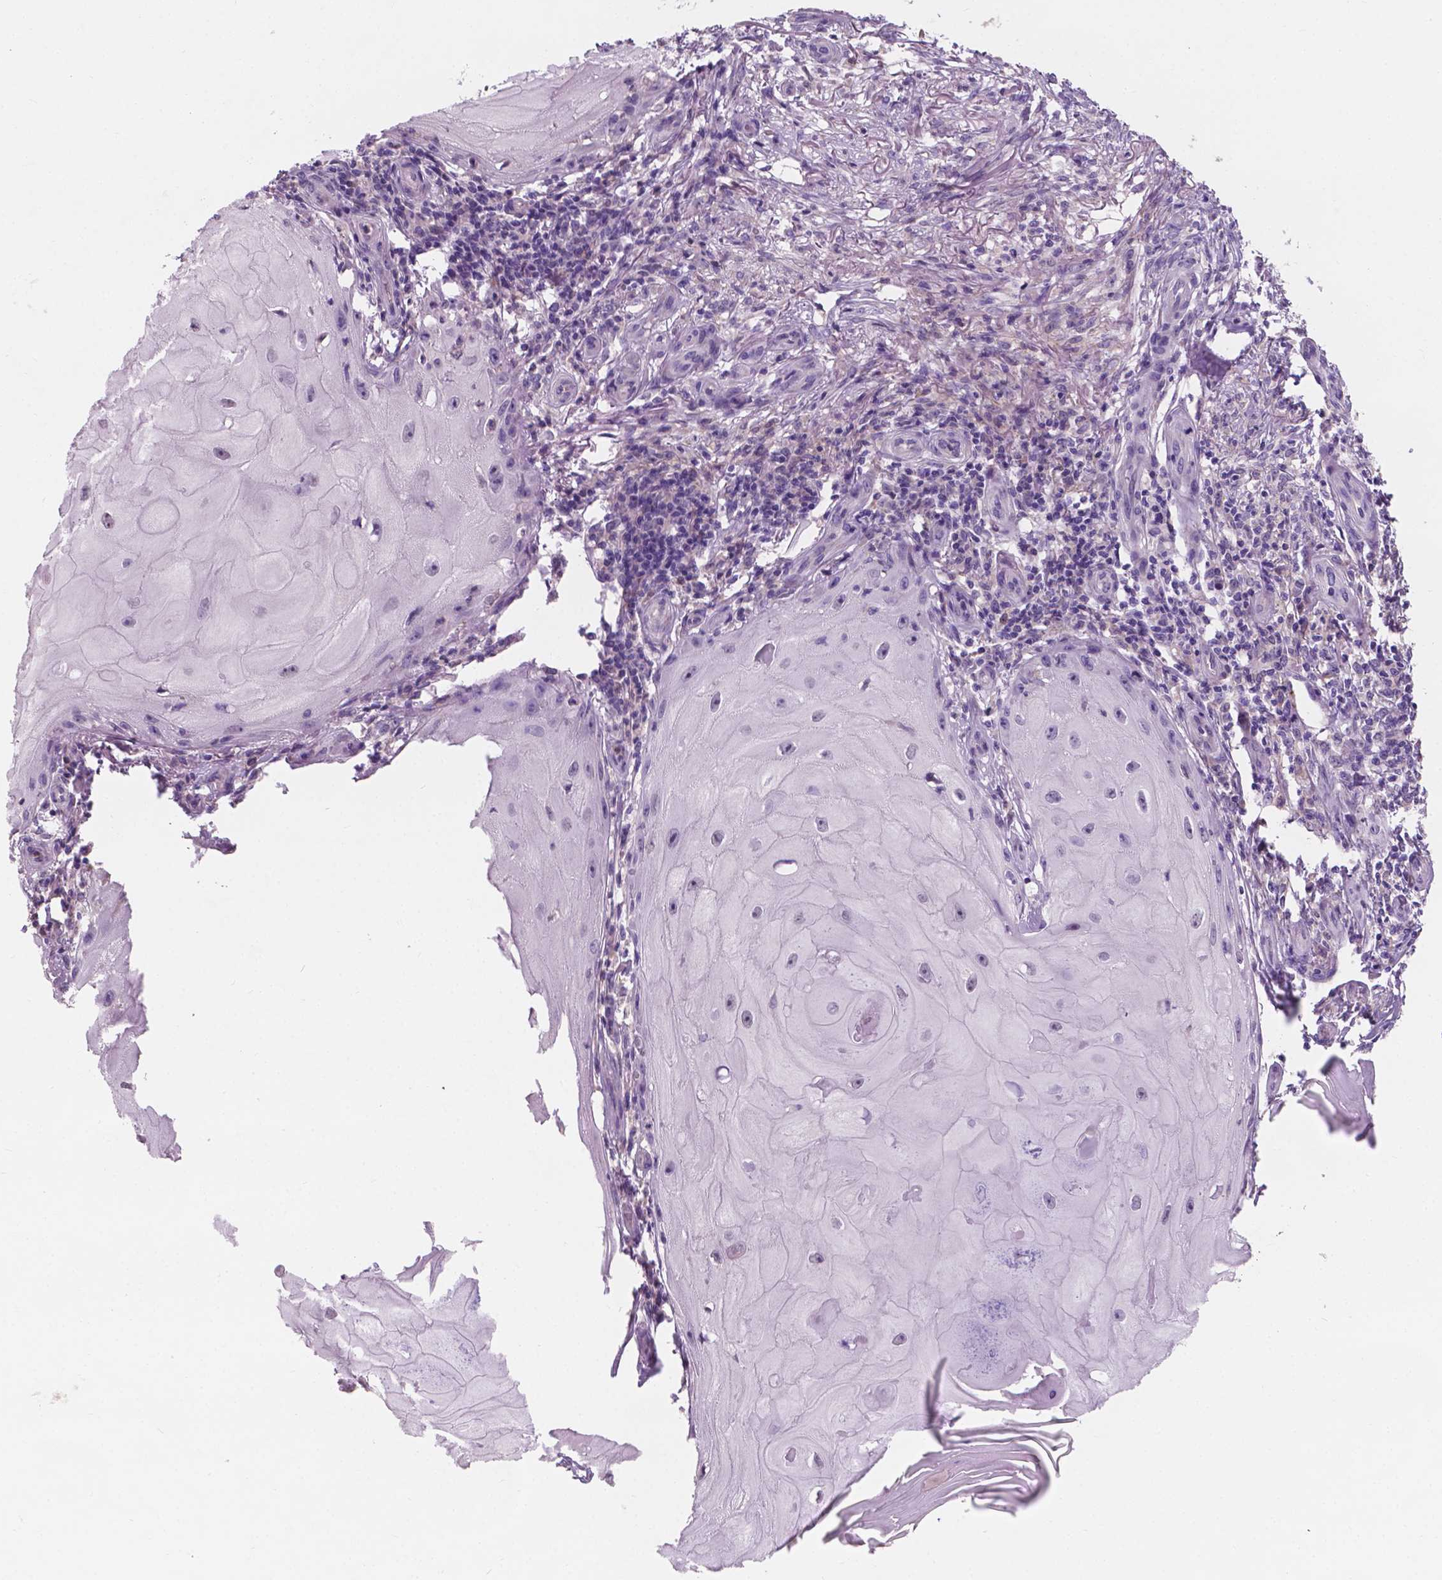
{"staining": {"intensity": "negative", "quantity": "none", "location": "none"}, "tissue": "skin cancer", "cell_type": "Tumor cells", "image_type": "cancer", "snomed": [{"axis": "morphology", "description": "Squamous cell carcinoma, NOS"}, {"axis": "topography", "description": "Skin"}], "caption": "There is no significant expression in tumor cells of skin cancer. (DAB immunohistochemistry, high magnification).", "gene": "IREB2", "patient": {"sex": "female", "age": 77}}